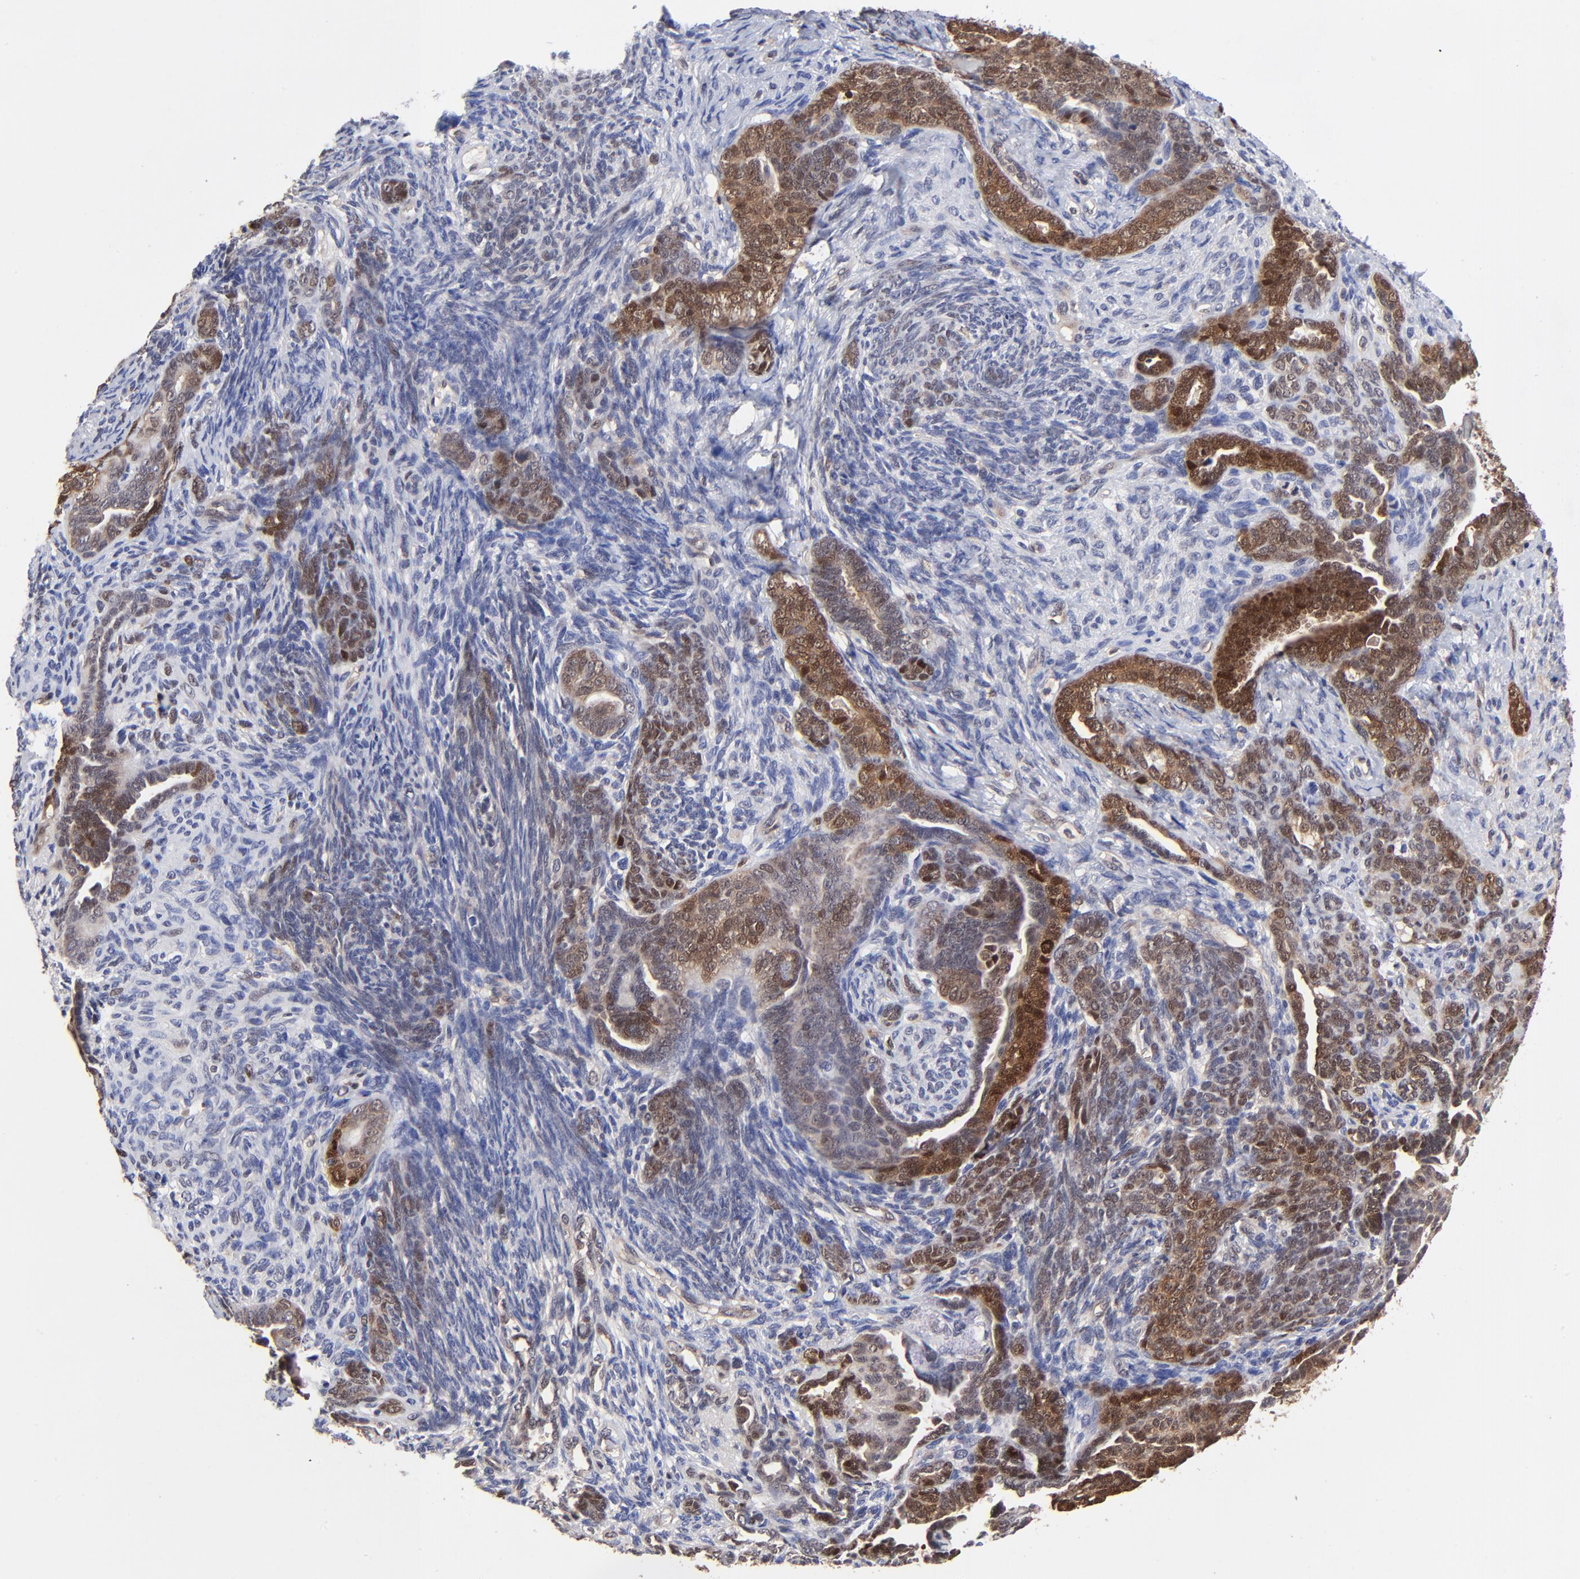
{"staining": {"intensity": "moderate", "quantity": "25%-75%", "location": "cytoplasmic/membranous,nuclear"}, "tissue": "endometrial cancer", "cell_type": "Tumor cells", "image_type": "cancer", "snomed": [{"axis": "morphology", "description": "Neoplasm, malignant, NOS"}, {"axis": "topography", "description": "Endometrium"}], "caption": "Protein expression by immunohistochemistry (IHC) exhibits moderate cytoplasmic/membranous and nuclear positivity in about 25%-75% of tumor cells in endometrial cancer.", "gene": "DCTPP1", "patient": {"sex": "female", "age": 74}}